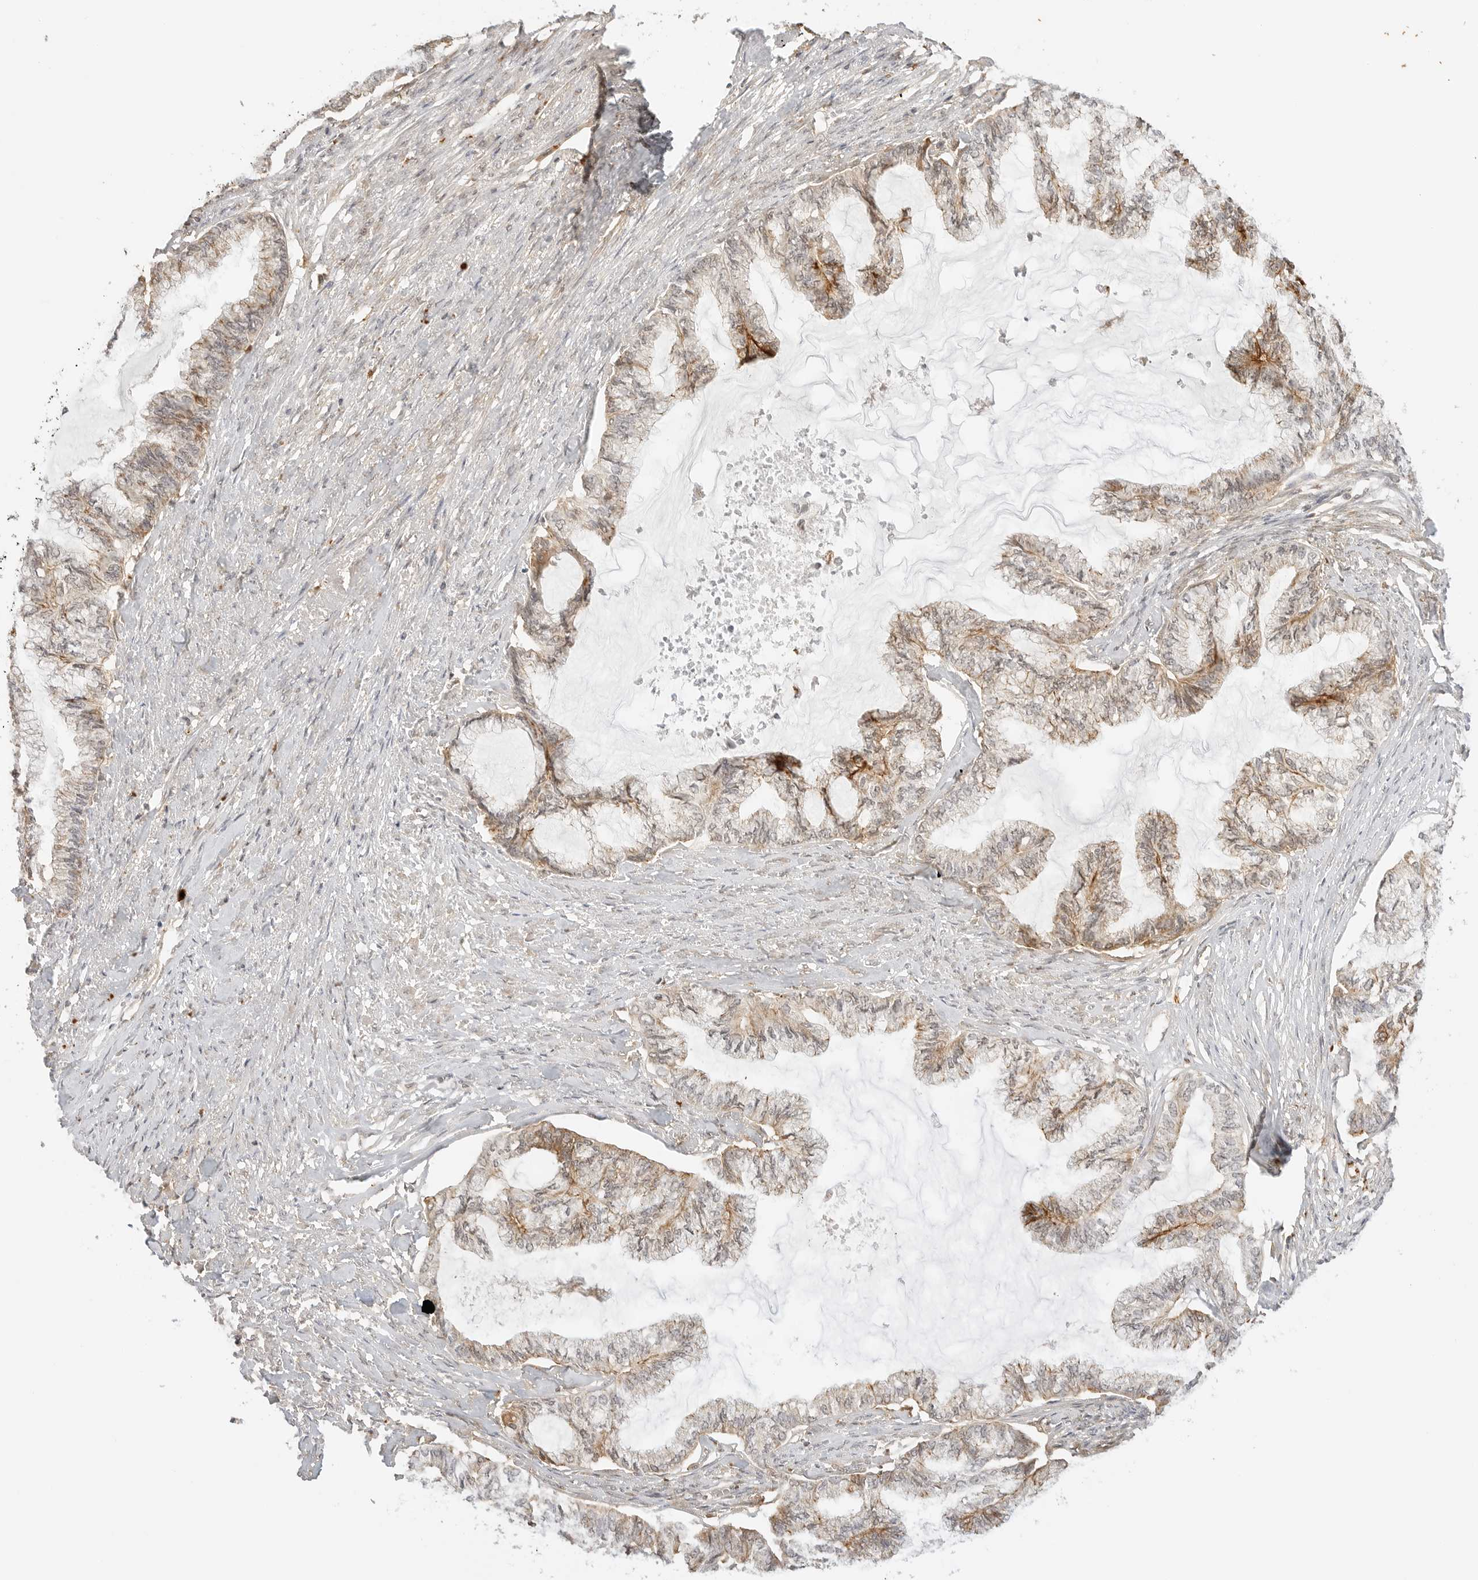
{"staining": {"intensity": "moderate", "quantity": ">75%", "location": "cytoplasmic/membranous"}, "tissue": "endometrial cancer", "cell_type": "Tumor cells", "image_type": "cancer", "snomed": [{"axis": "morphology", "description": "Adenocarcinoma, NOS"}, {"axis": "topography", "description": "Endometrium"}], "caption": "Endometrial adenocarcinoma tissue demonstrates moderate cytoplasmic/membranous positivity in about >75% of tumor cells, visualized by immunohistochemistry.", "gene": "EPHA1", "patient": {"sex": "female", "age": 86}}